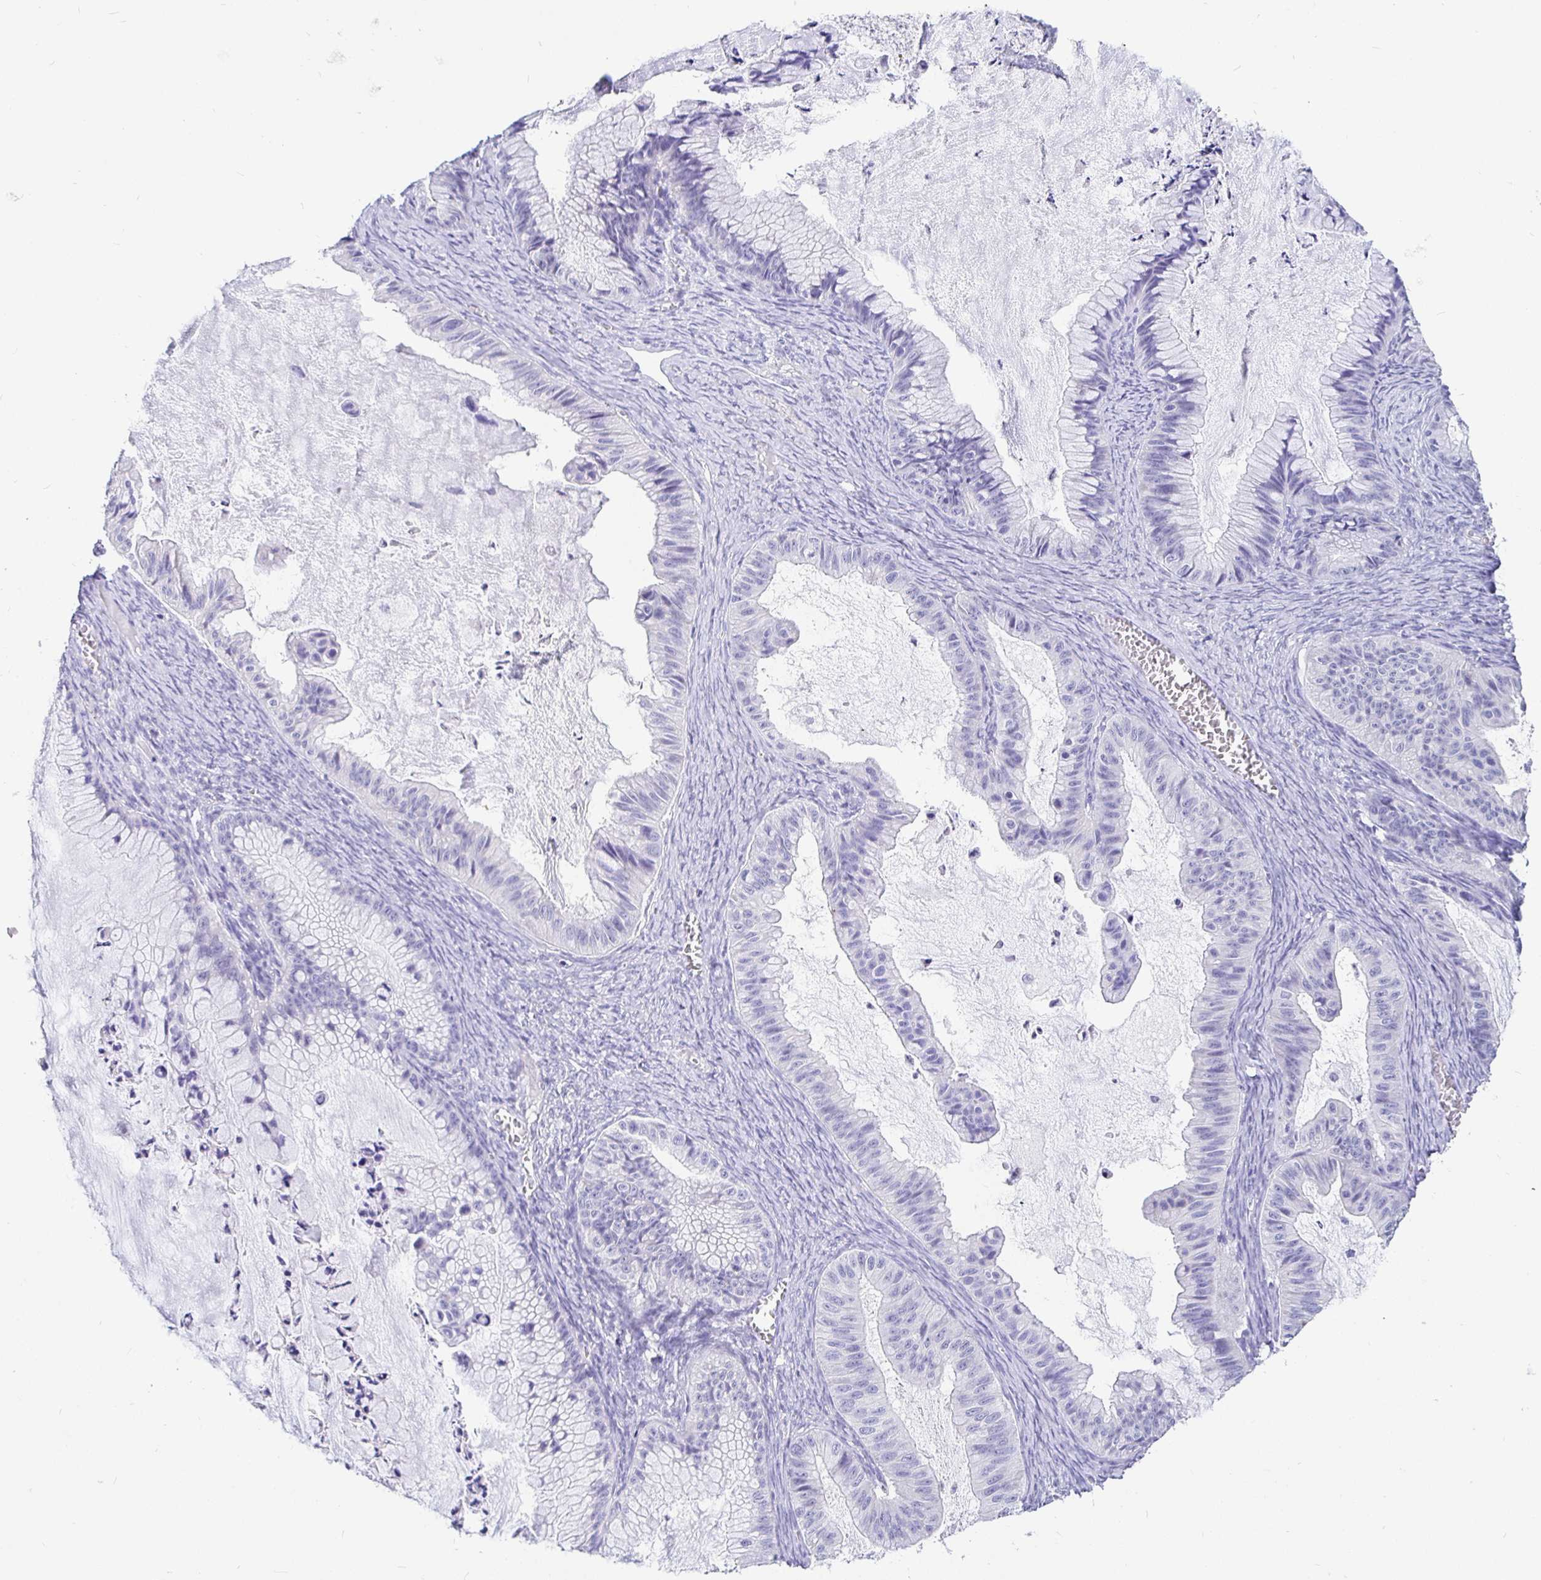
{"staining": {"intensity": "negative", "quantity": "none", "location": "none"}, "tissue": "ovarian cancer", "cell_type": "Tumor cells", "image_type": "cancer", "snomed": [{"axis": "morphology", "description": "Cystadenocarcinoma, mucinous, NOS"}, {"axis": "topography", "description": "Ovary"}], "caption": "Mucinous cystadenocarcinoma (ovarian) was stained to show a protein in brown. There is no significant staining in tumor cells. (Brightfield microscopy of DAB (3,3'-diaminobenzidine) immunohistochemistry (IHC) at high magnification).", "gene": "TPTE", "patient": {"sex": "female", "age": 72}}